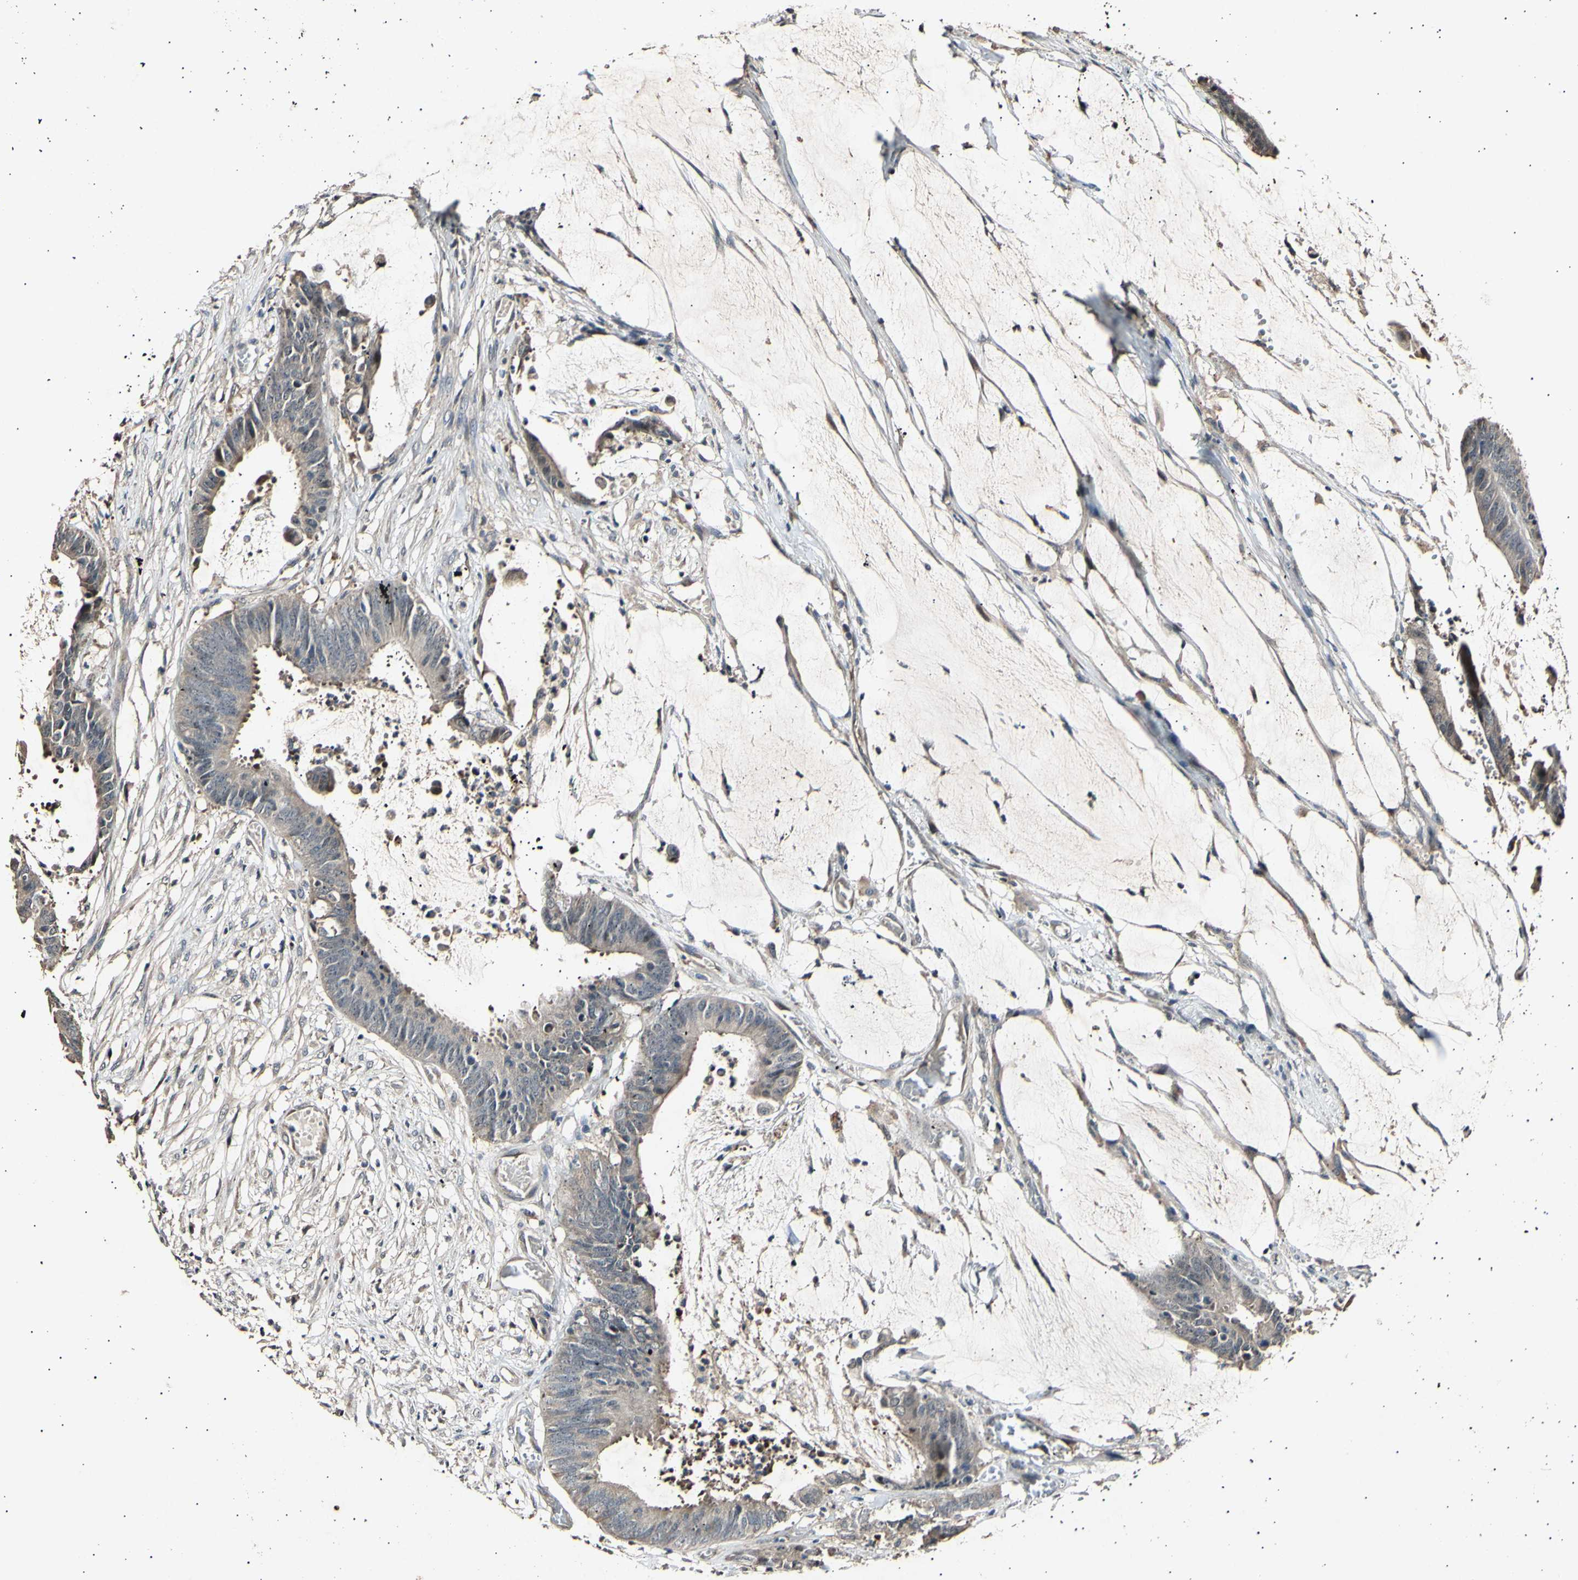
{"staining": {"intensity": "weak", "quantity": ">75%", "location": "cytoplasmic/membranous"}, "tissue": "colorectal cancer", "cell_type": "Tumor cells", "image_type": "cancer", "snomed": [{"axis": "morphology", "description": "Adenocarcinoma, NOS"}, {"axis": "topography", "description": "Rectum"}], "caption": "Adenocarcinoma (colorectal) stained for a protein demonstrates weak cytoplasmic/membranous positivity in tumor cells.", "gene": "ADCY3", "patient": {"sex": "female", "age": 66}}